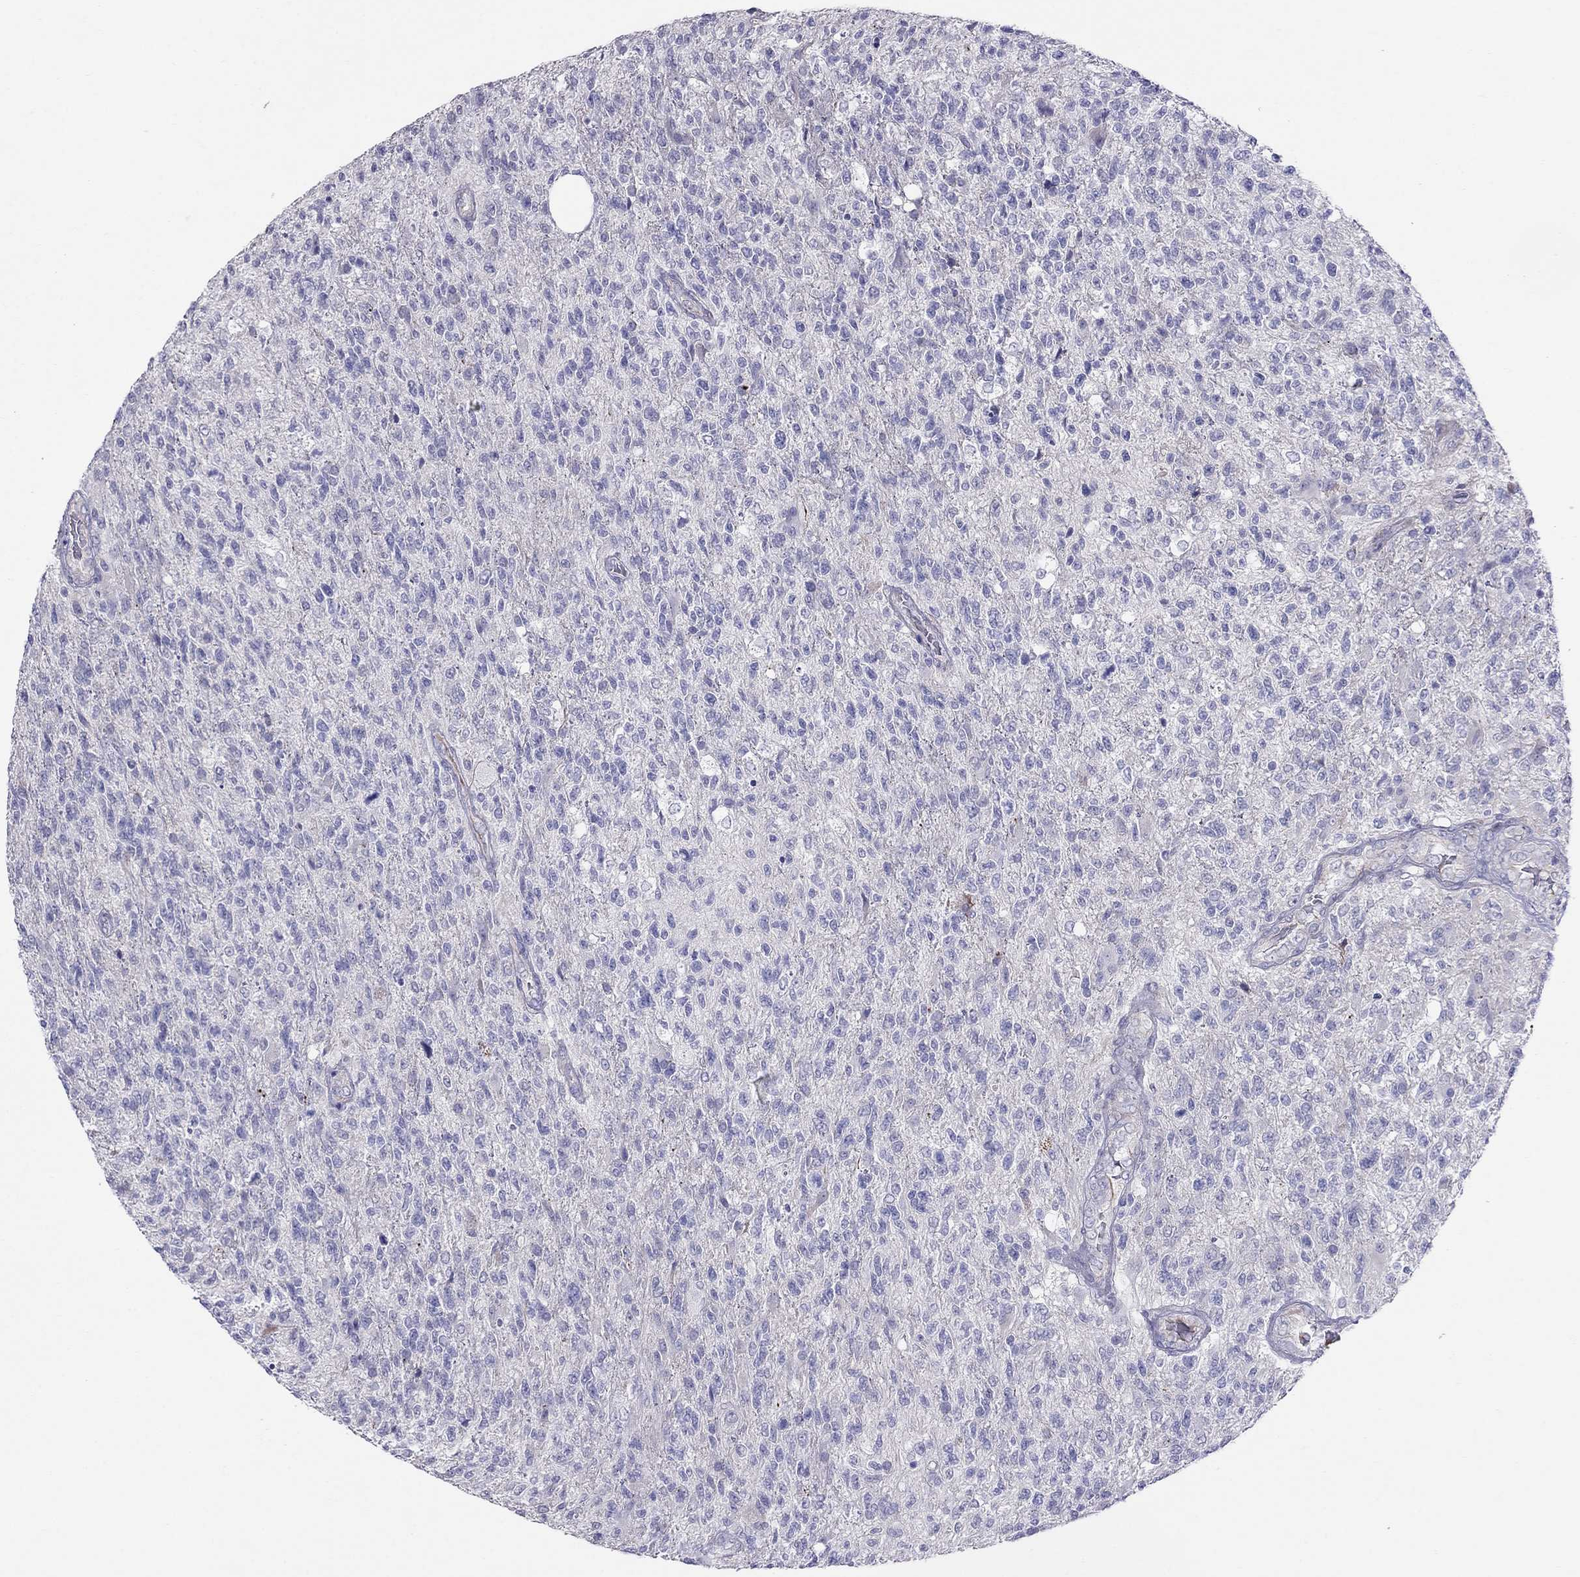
{"staining": {"intensity": "negative", "quantity": "none", "location": "none"}, "tissue": "glioma", "cell_type": "Tumor cells", "image_type": "cancer", "snomed": [{"axis": "morphology", "description": "Glioma, malignant, High grade"}, {"axis": "topography", "description": "Brain"}], "caption": "An immunohistochemistry (IHC) image of glioma is shown. There is no staining in tumor cells of glioma. (DAB IHC, high magnification).", "gene": "SPINT4", "patient": {"sex": "male", "age": 56}}